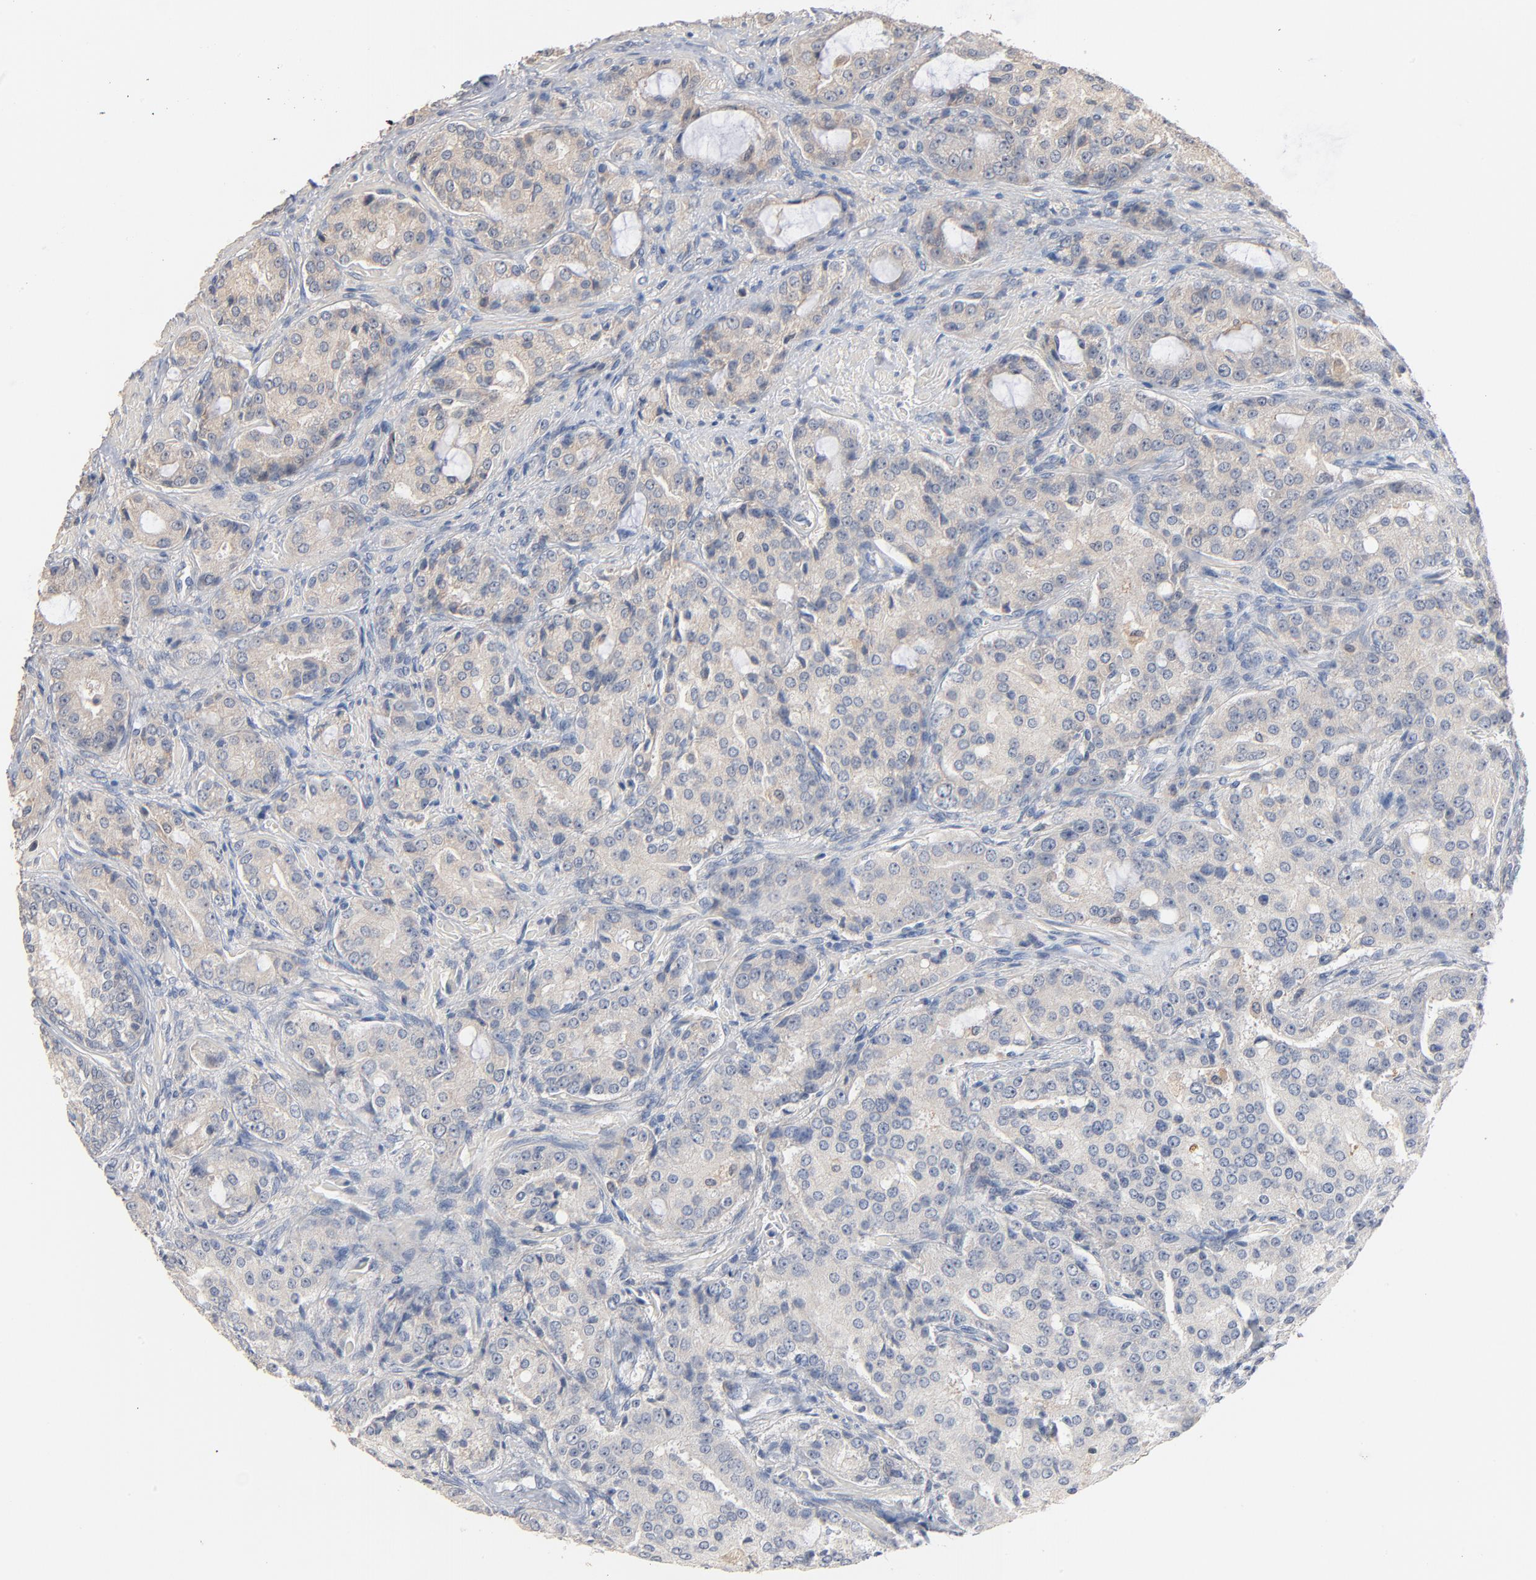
{"staining": {"intensity": "weak", "quantity": "25%-75%", "location": "cytoplasmic/membranous"}, "tissue": "prostate cancer", "cell_type": "Tumor cells", "image_type": "cancer", "snomed": [{"axis": "morphology", "description": "Adenocarcinoma, High grade"}, {"axis": "topography", "description": "Prostate"}], "caption": "Weak cytoplasmic/membranous protein expression is present in approximately 25%-75% of tumor cells in prostate cancer.", "gene": "ZDHHC8", "patient": {"sex": "male", "age": 72}}